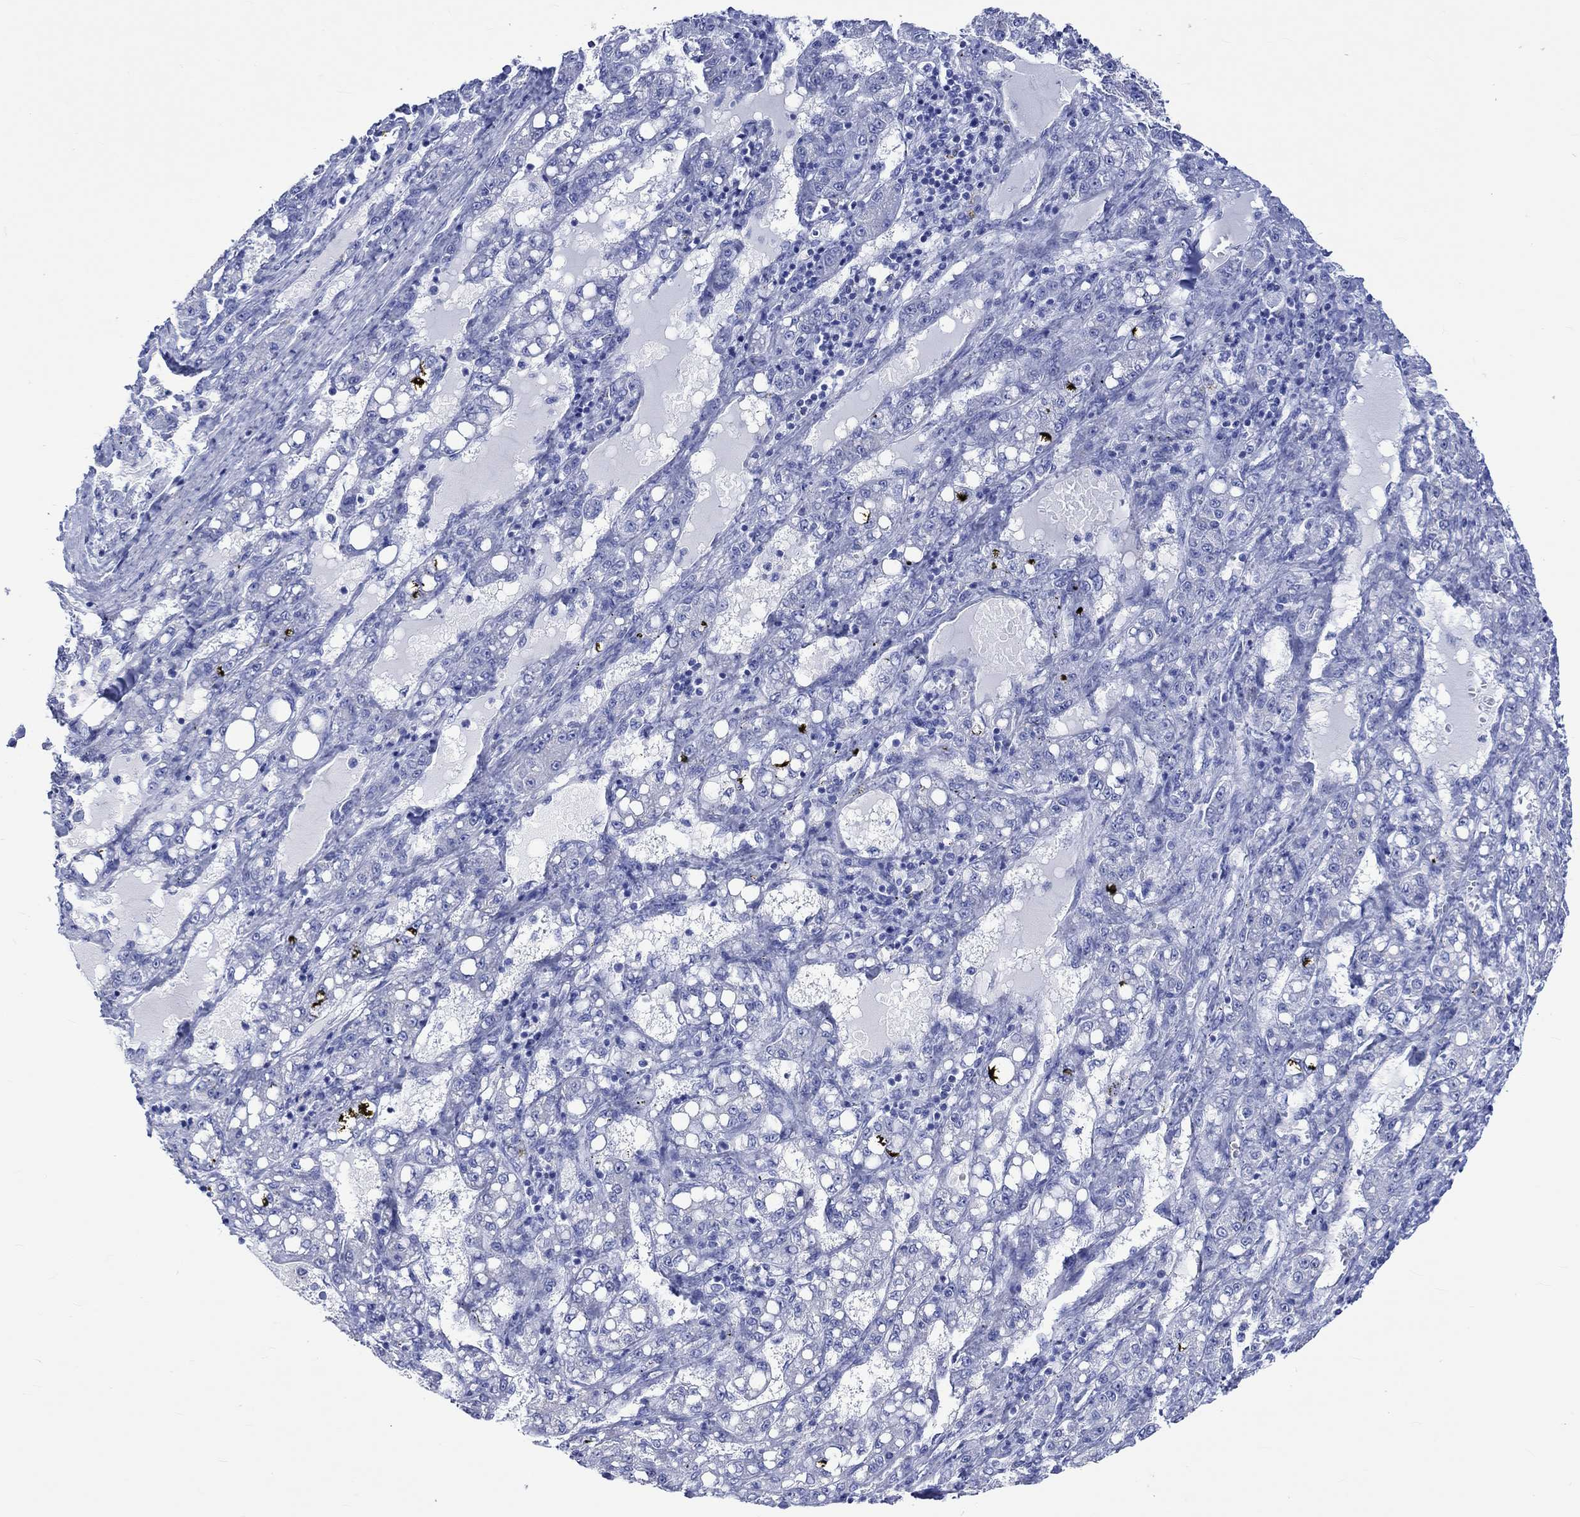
{"staining": {"intensity": "negative", "quantity": "none", "location": "none"}, "tissue": "liver cancer", "cell_type": "Tumor cells", "image_type": "cancer", "snomed": [{"axis": "morphology", "description": "Carcinoma, Hepatocellular, NOS"}, {"axis": "topography", "description": "Liver"}], "caption": "Immunohistochemistry photomicrograph of human hepatocellular carcinoma (liver) stained for a protein (brown), which demonstrates no staining in tumor cells.", "gene": "KLHL33", "patient": {"sex": "female", "age": 65}}